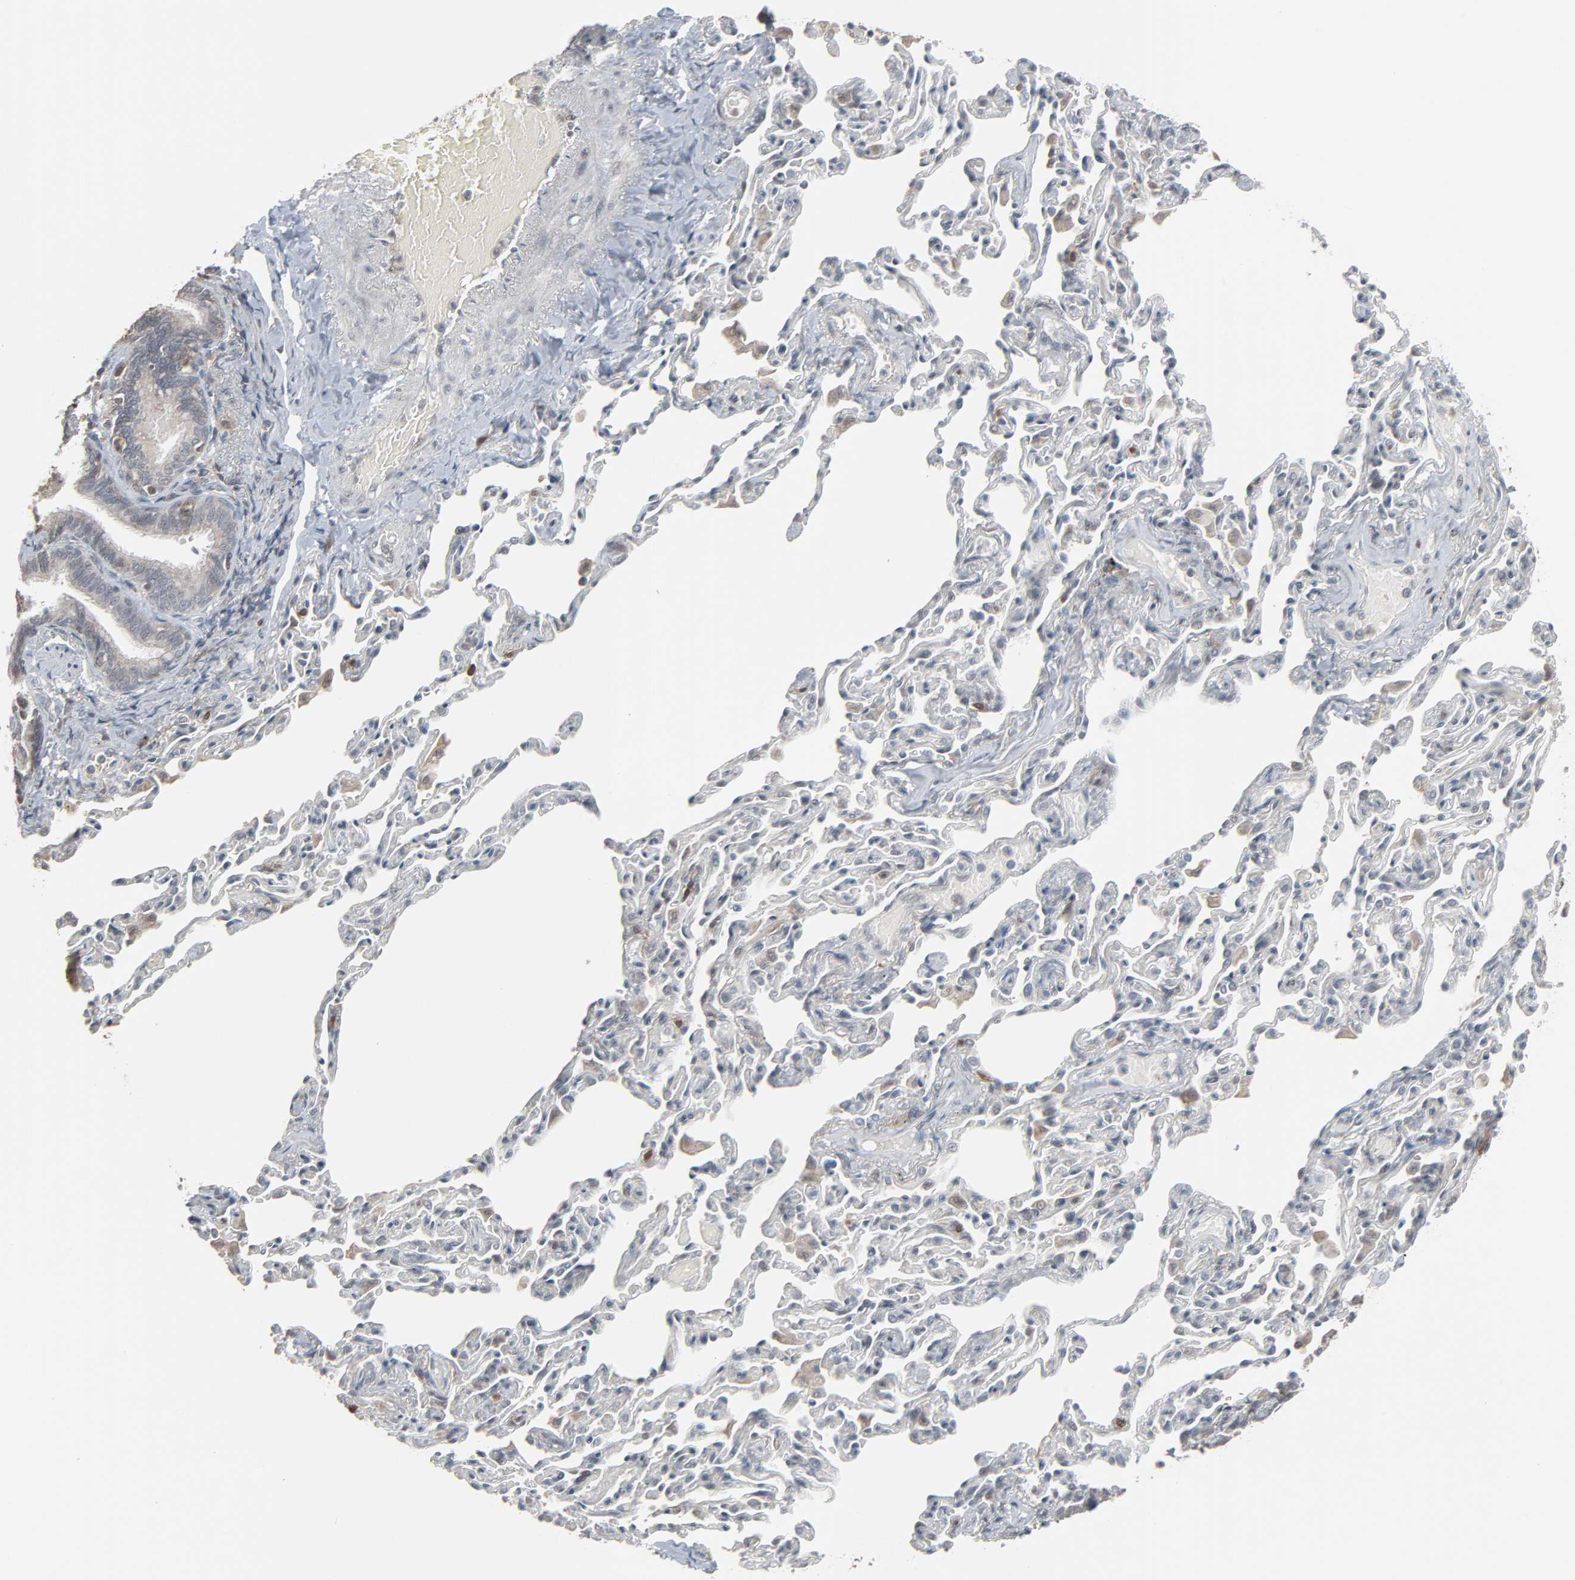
{"staining": {"intensity": "weak", "quantity": ">75%", "location": "cytoplasmic/membranous"}, "tissue": "bronchus", "cell_type": "Respiratory epithelial cells", "image_type": "normal", "snomed": [{"axis": "morphology", "description": "Normal tissue, NOS"}, {"axis": "topography", "description": "Lung"}], "caption": "This photomicrograph displays benign bronchus stained with IHC to label a protein in brown. The cytoplasmic/membranous of respiratory epithelial cells show weak positivity for the protein. Nuclei are counter-stained blue.", "gene": "DOCK8", "patient": {"sex": "male", "age": 64}}